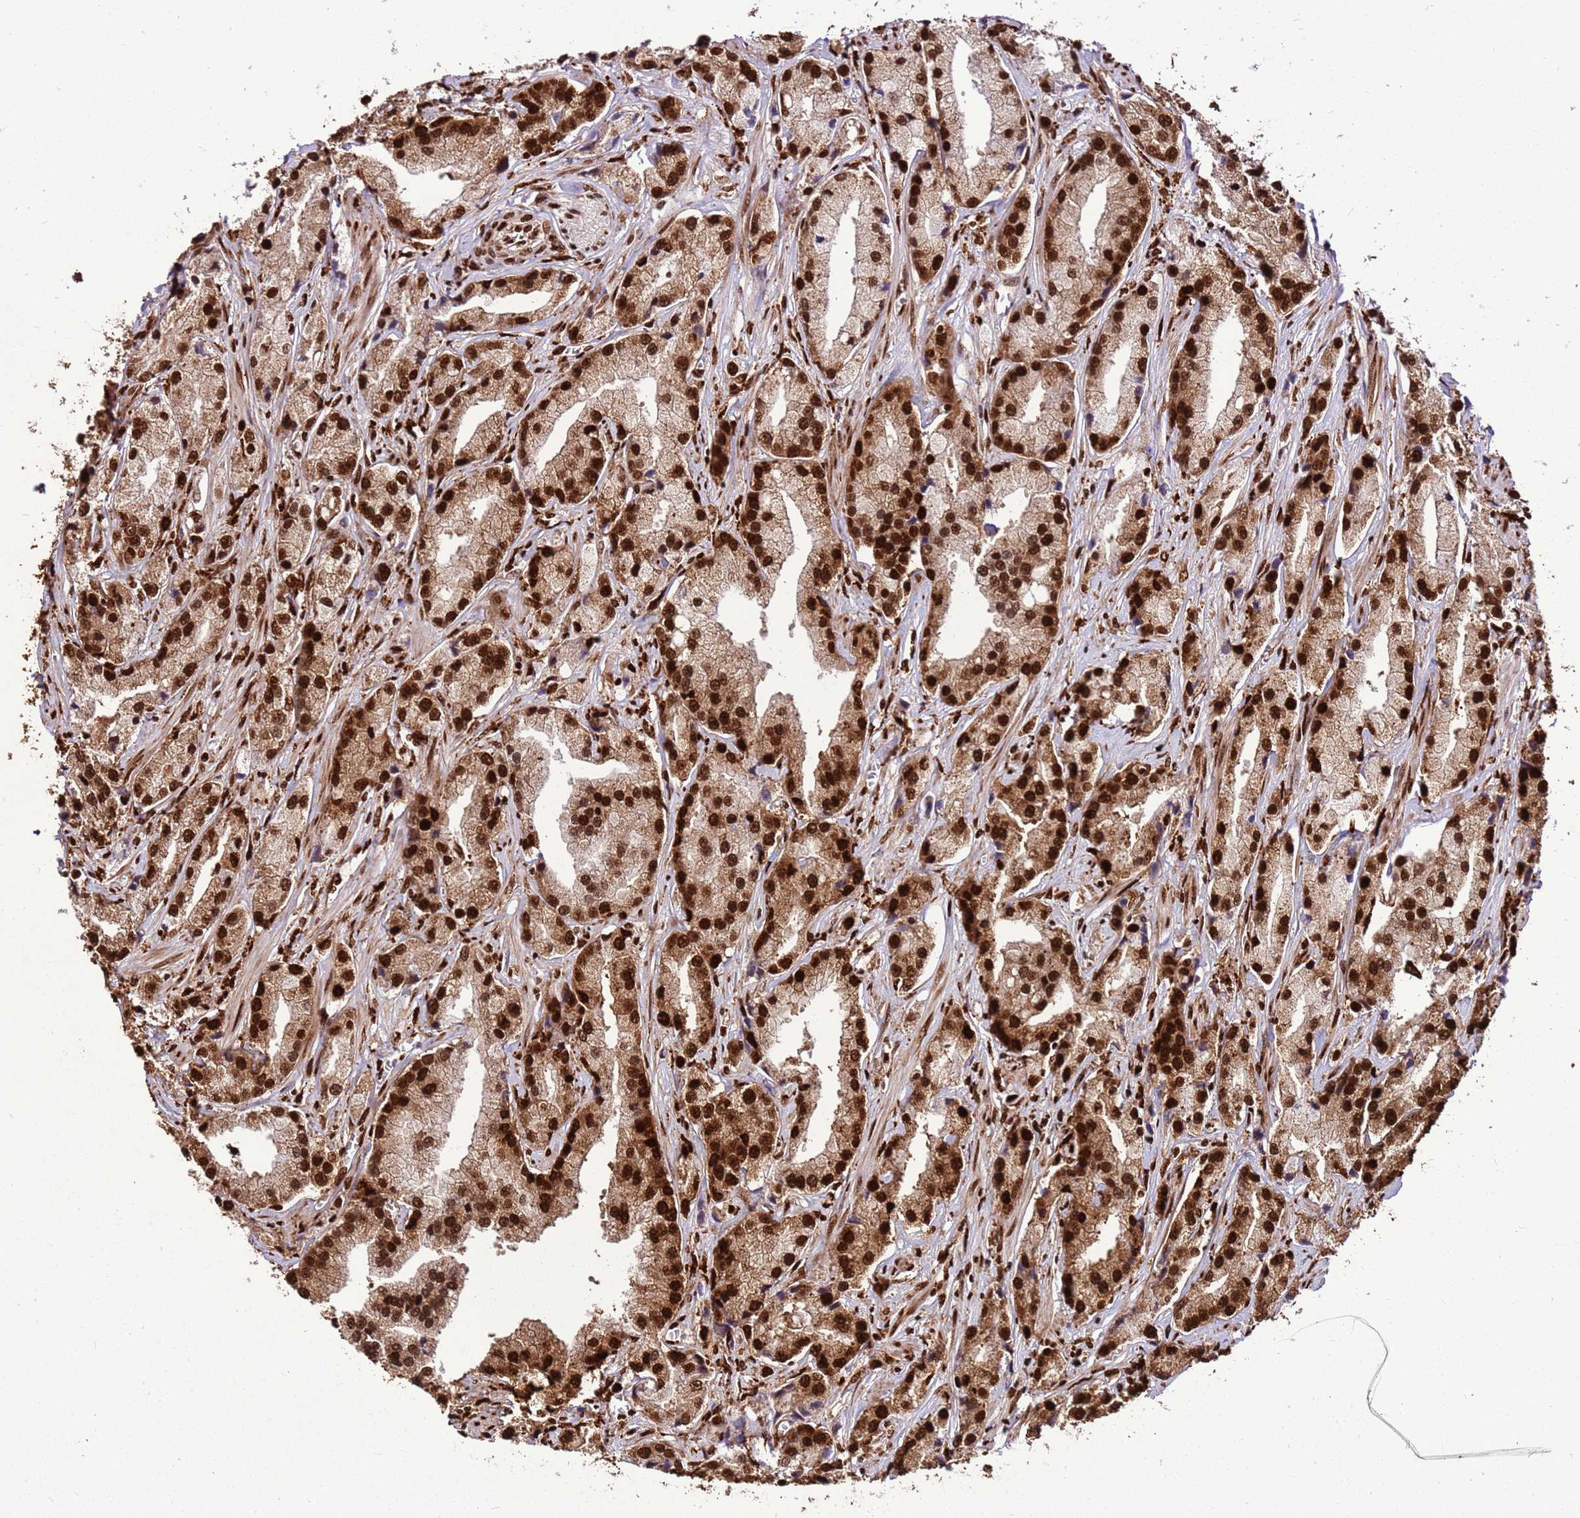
{"staining": {"intensity": "strong", "quantity": ">75%", "location": "nuclear"}, "tissue": "prostate cancer", "cell_type": "Tumor cells", "image_type": "cancer", "snomed": [{"axis": "morphology", "description": "Adenocarcinoma, High grade"}, {"axis": "topography", "description": "Prostate"}], "caption": "IHC histopathology image of neoplastic tissue: prostate cancer (adenocarcinoma (high-grade)) stained using immunohistochemistry displays high levels of strong protein expression localized specifically in the nuclear of tumor cells, appearing as a nuclear brown color.", "gene": "HNRNPAB", "patient": {"sex": "male", "age": 74}}